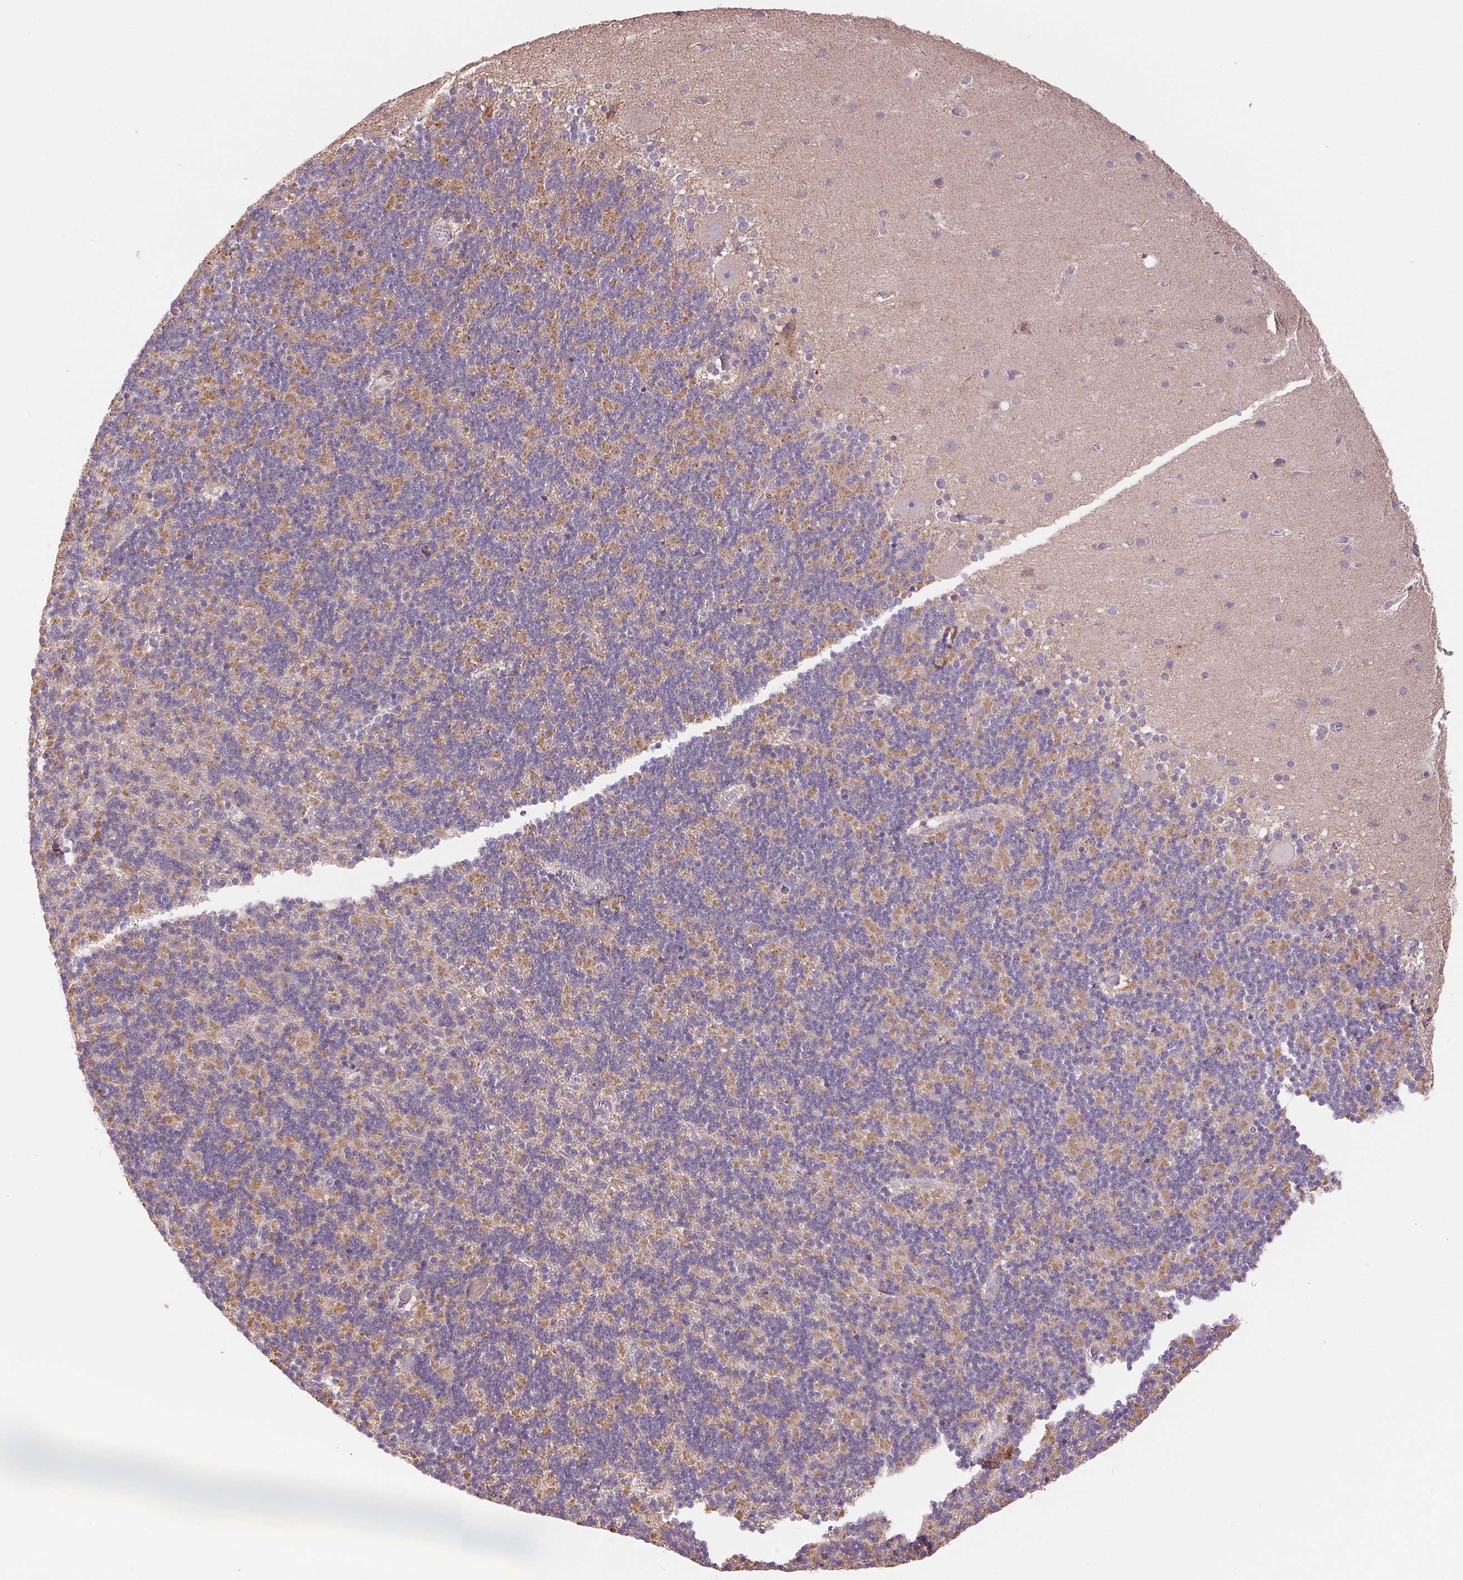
{"staining": {"intensity": "moderate", "quantity": "25%-75%", "location": "cytoplasmic/membranous"}, "tissue": "cerebellum", "cell_type": "Cells in granular layer", "image_type": "normal", "snomed": [{"axis": "morphology", "description": "Normal tissue, NOS"}, {"axis": "topography", "description": "Cerebellum"}], "caption": "Human cerebellum stained with a brown dye demonstrates moderate cytoplasmic/membranous positive expression in approximately 25%-75% of cells in granular layer.", "gene": "DGUOK", "patient": {"sex": "male", "age": 70}}